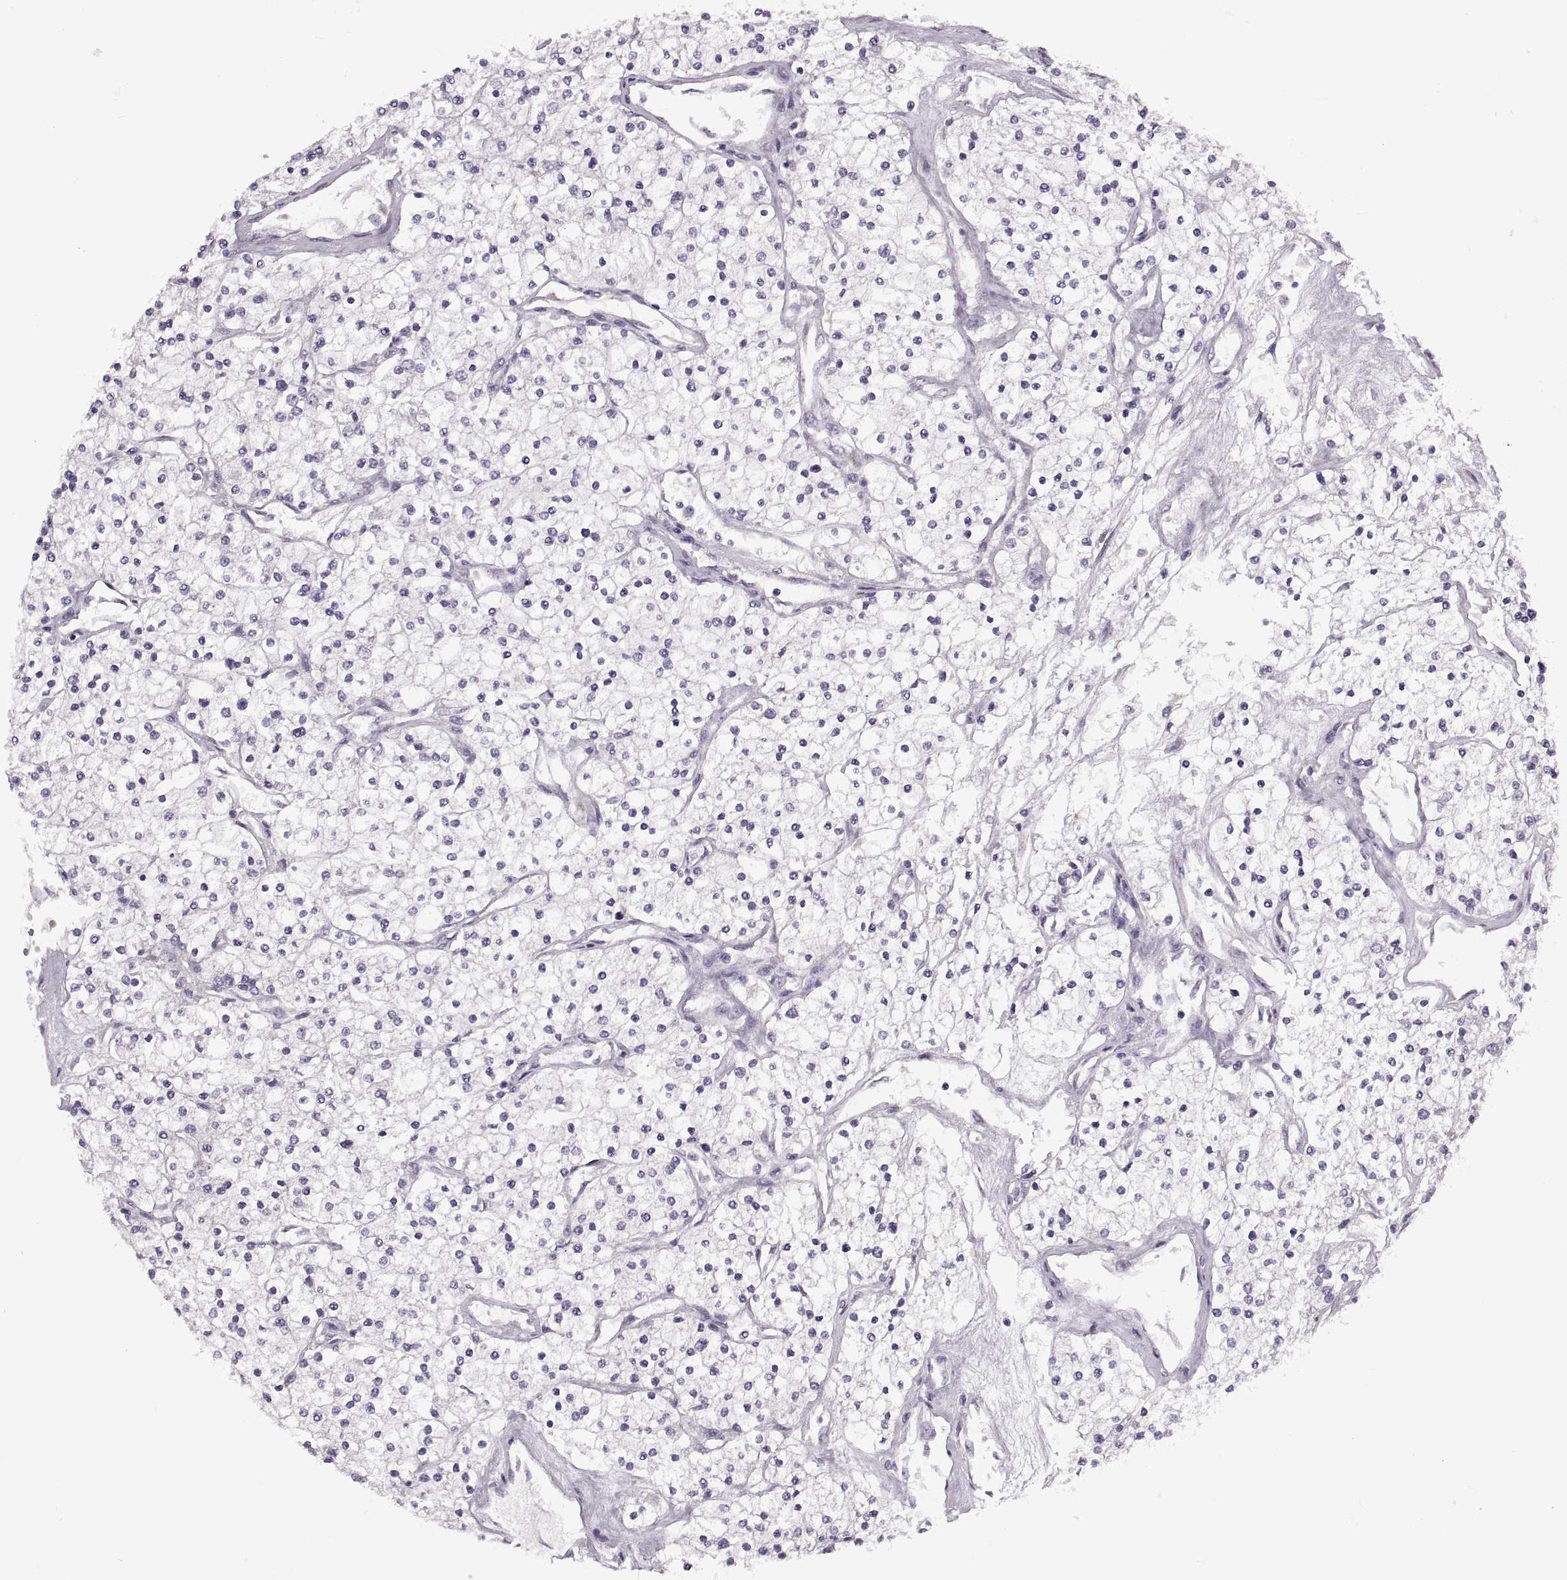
{"staining": {"intensity": "negative", "quantity": "none", "location": "none"}, "tissue": "renal cancer", "cell_type": "Tumor cells", "image_type": "cancer", "snomed": [{"axis": "morphology", "description": "Adenocarcinoma, NOS"}, {"axis": "topography", "description": "Kidney"}], "caption": "Tumor cells are negative for brown protein staining in adenocarcinoma (renal).", "gene": "PRSS37", "patient": {"sex": "male", "age": 80}}